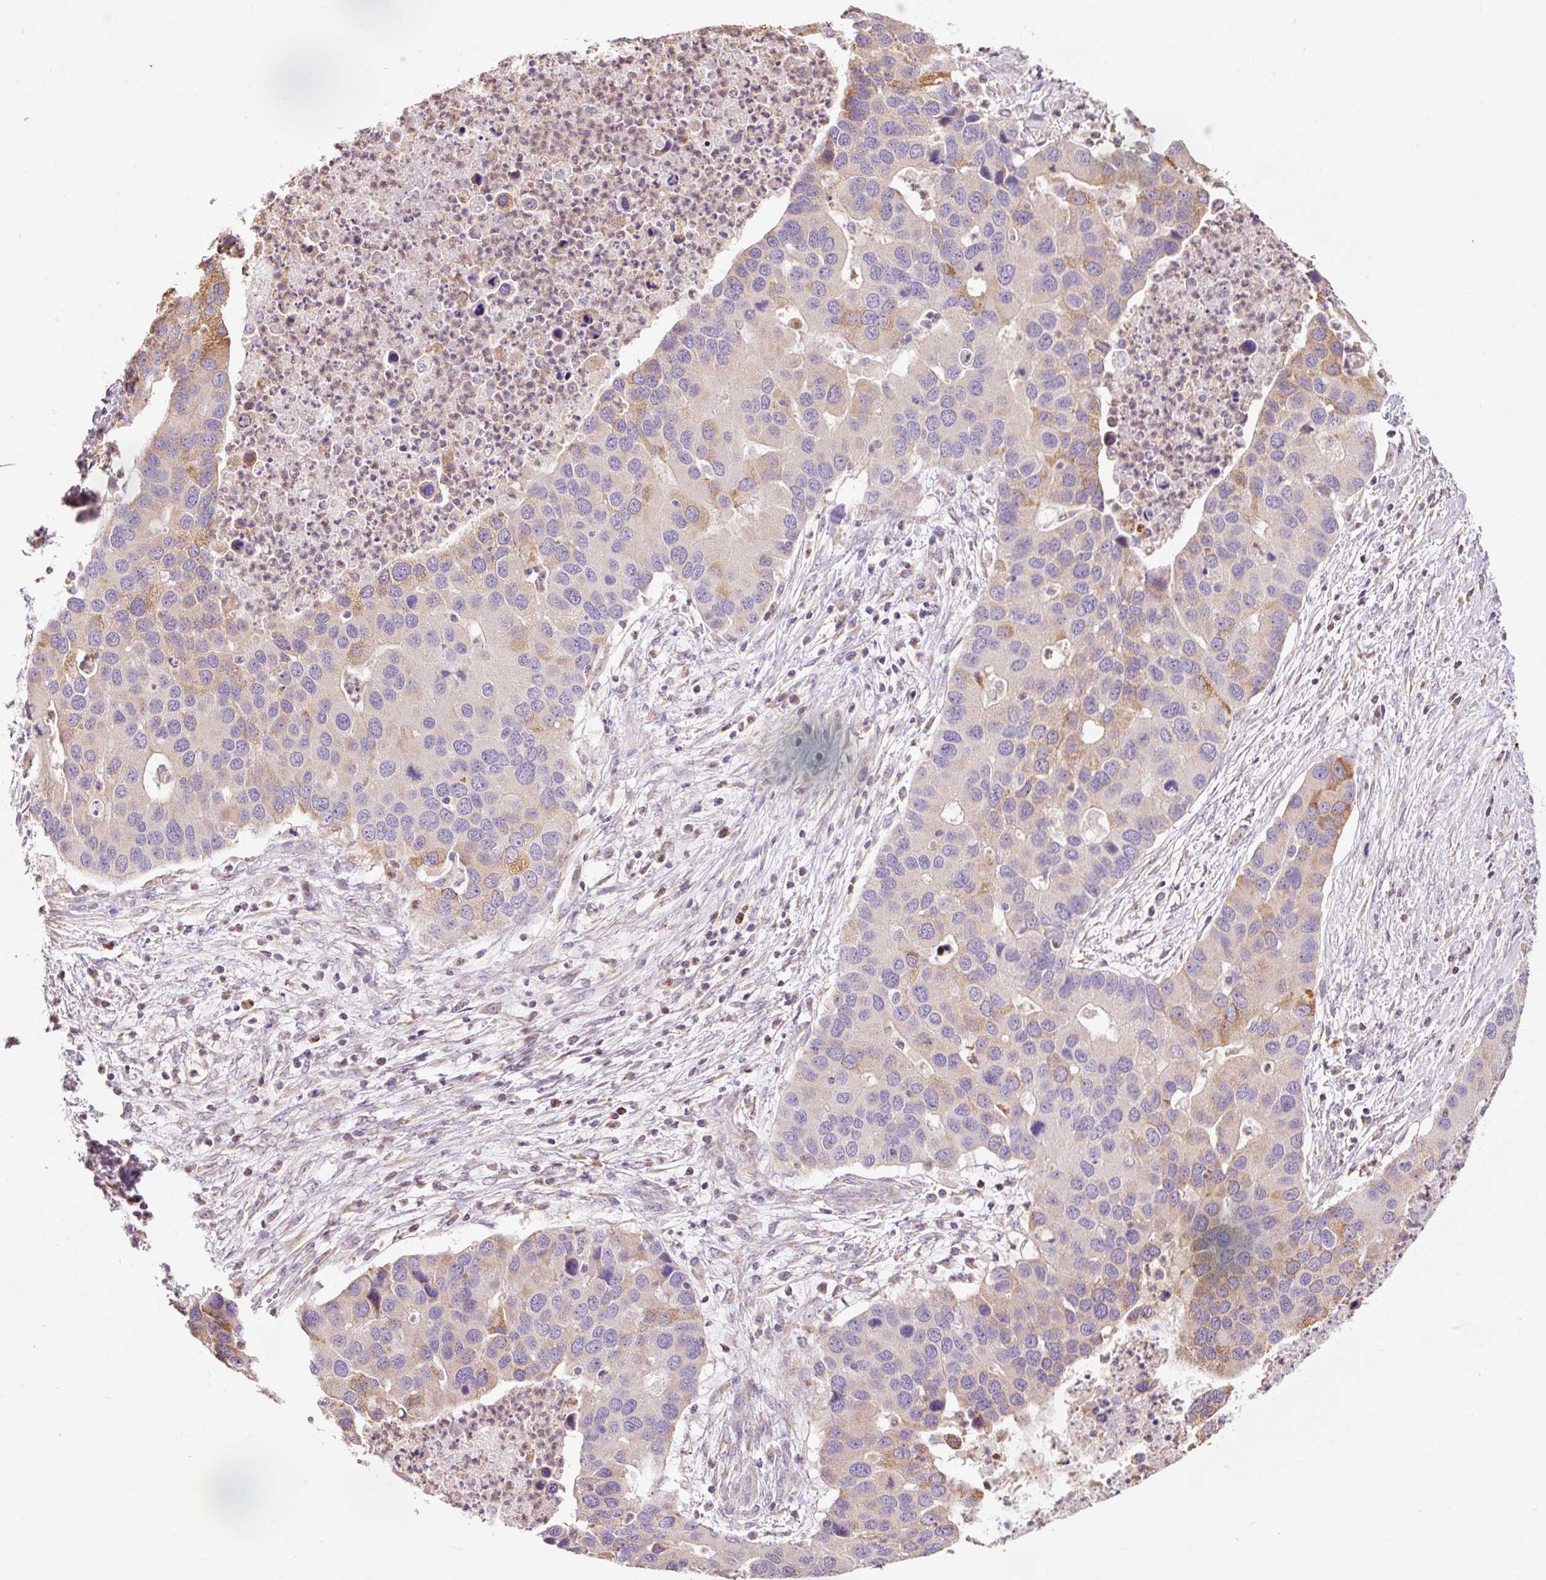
{"staining": {"intensity": "moderate", "quantity": "25%-75%", "location": "cytoplasmic/membranous"}, "tissue": "lung cancer", "cell_type": "Tumor cells", "image_type": "cancer", "snomed": [{"axis": "morphology", "description": "Aneuploidy"}, {"axis": "morphology", "description": "Adenocarcinoma, NOS"}, {"axis": "topography", "description": "Lymph node"}, {"axis": "topography", "description": "Lung"}], "caption": "The micrograph shows immunohistochemical staining of lung cancer. There is moderate cytoplasmic/membranous positivity is appreciated in about 25%-75% of tumor cells. (brown staining indicates protein expression, while blue staining denotes nuclei).", "gene": "PRDX5", "patient": {"sex": "female", "age": 74}}